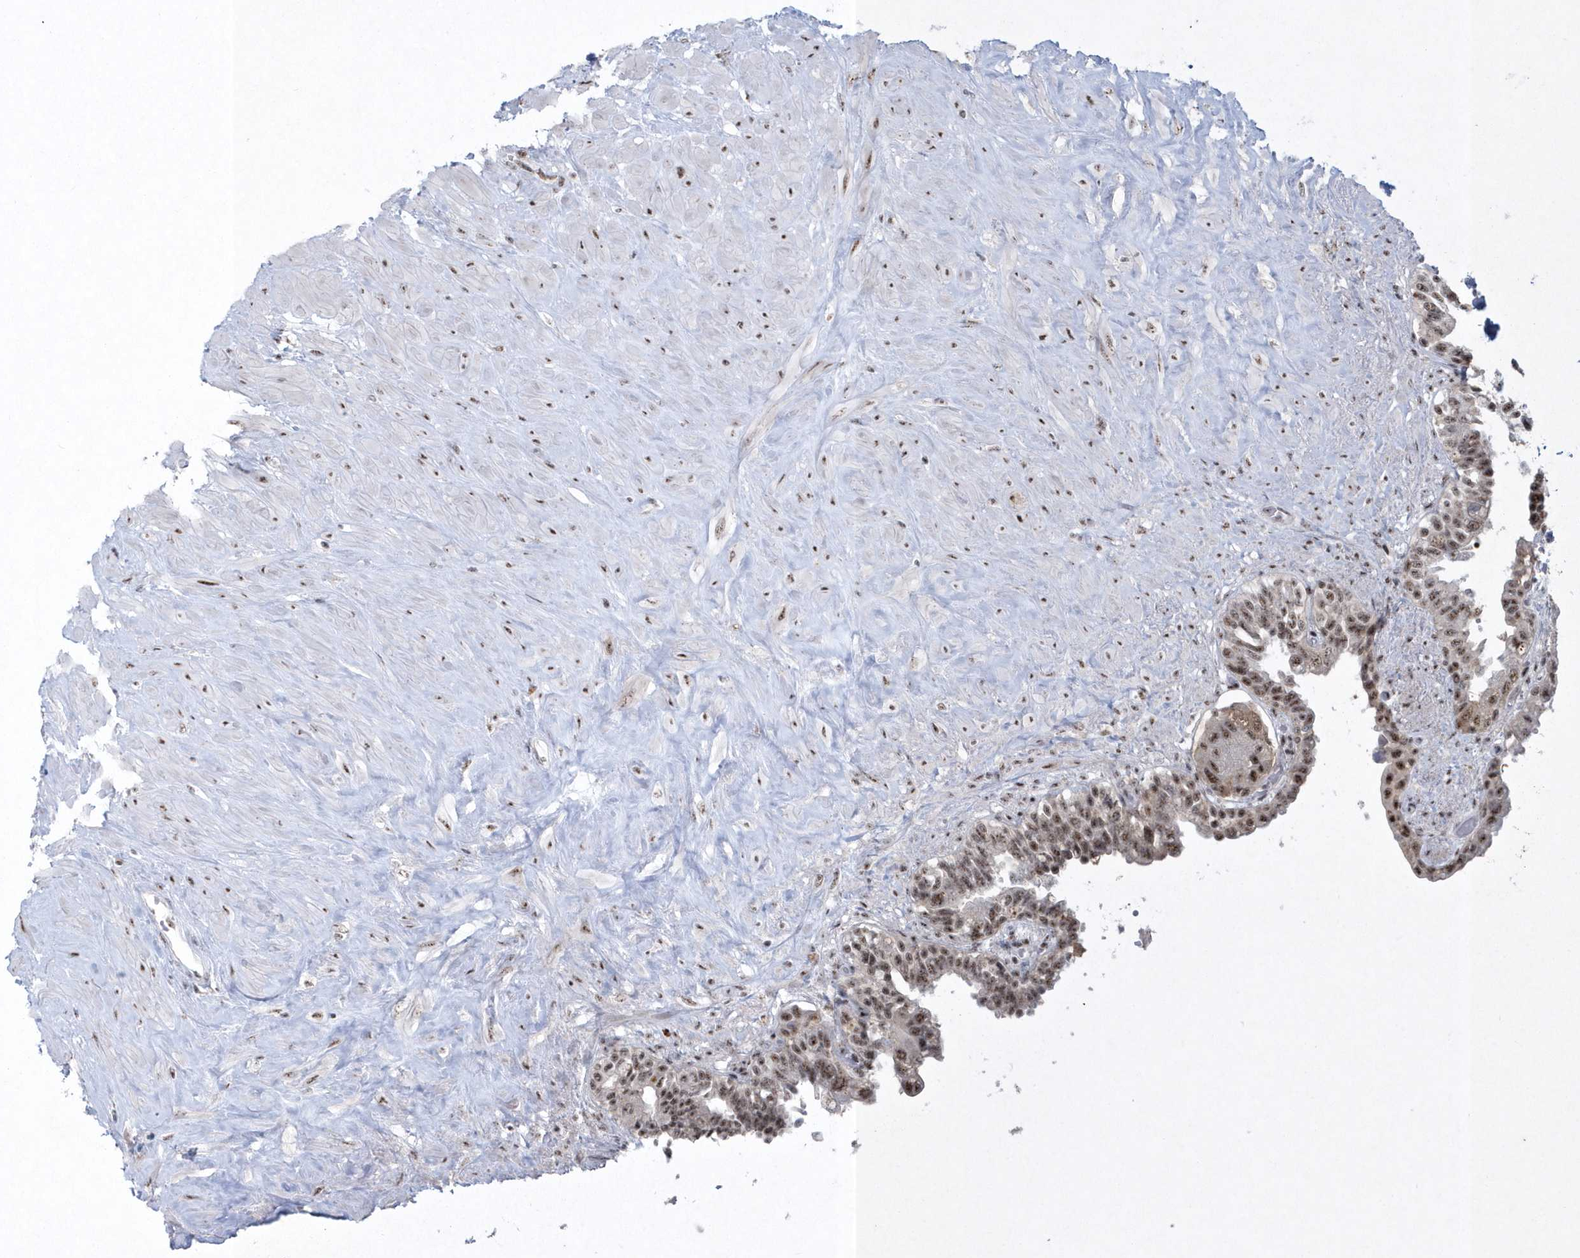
{"staining": {"intensity": "moderate", "quantity": ">75%", "location": "cytoplasmic/membranous,nuclear"}, "tissue": "seminal vesicle", "cell_type": "Glandular cells", "image_type": "normal", "snomed": [{"axis": "morphology", "description": "Normal tissue, NOS"}, {"axis": "topography", "description": "Seminal veicle"}], "caption": "This photomicrograph demonstrates IHC staining of unremarkable human seminal vesicle, with medium moderate cytoplasmic/membranous,nuclear staining in about >75% of glandular cells.", "gene": "KDM6B", "patient": {"sex": "male", "age": 63}}